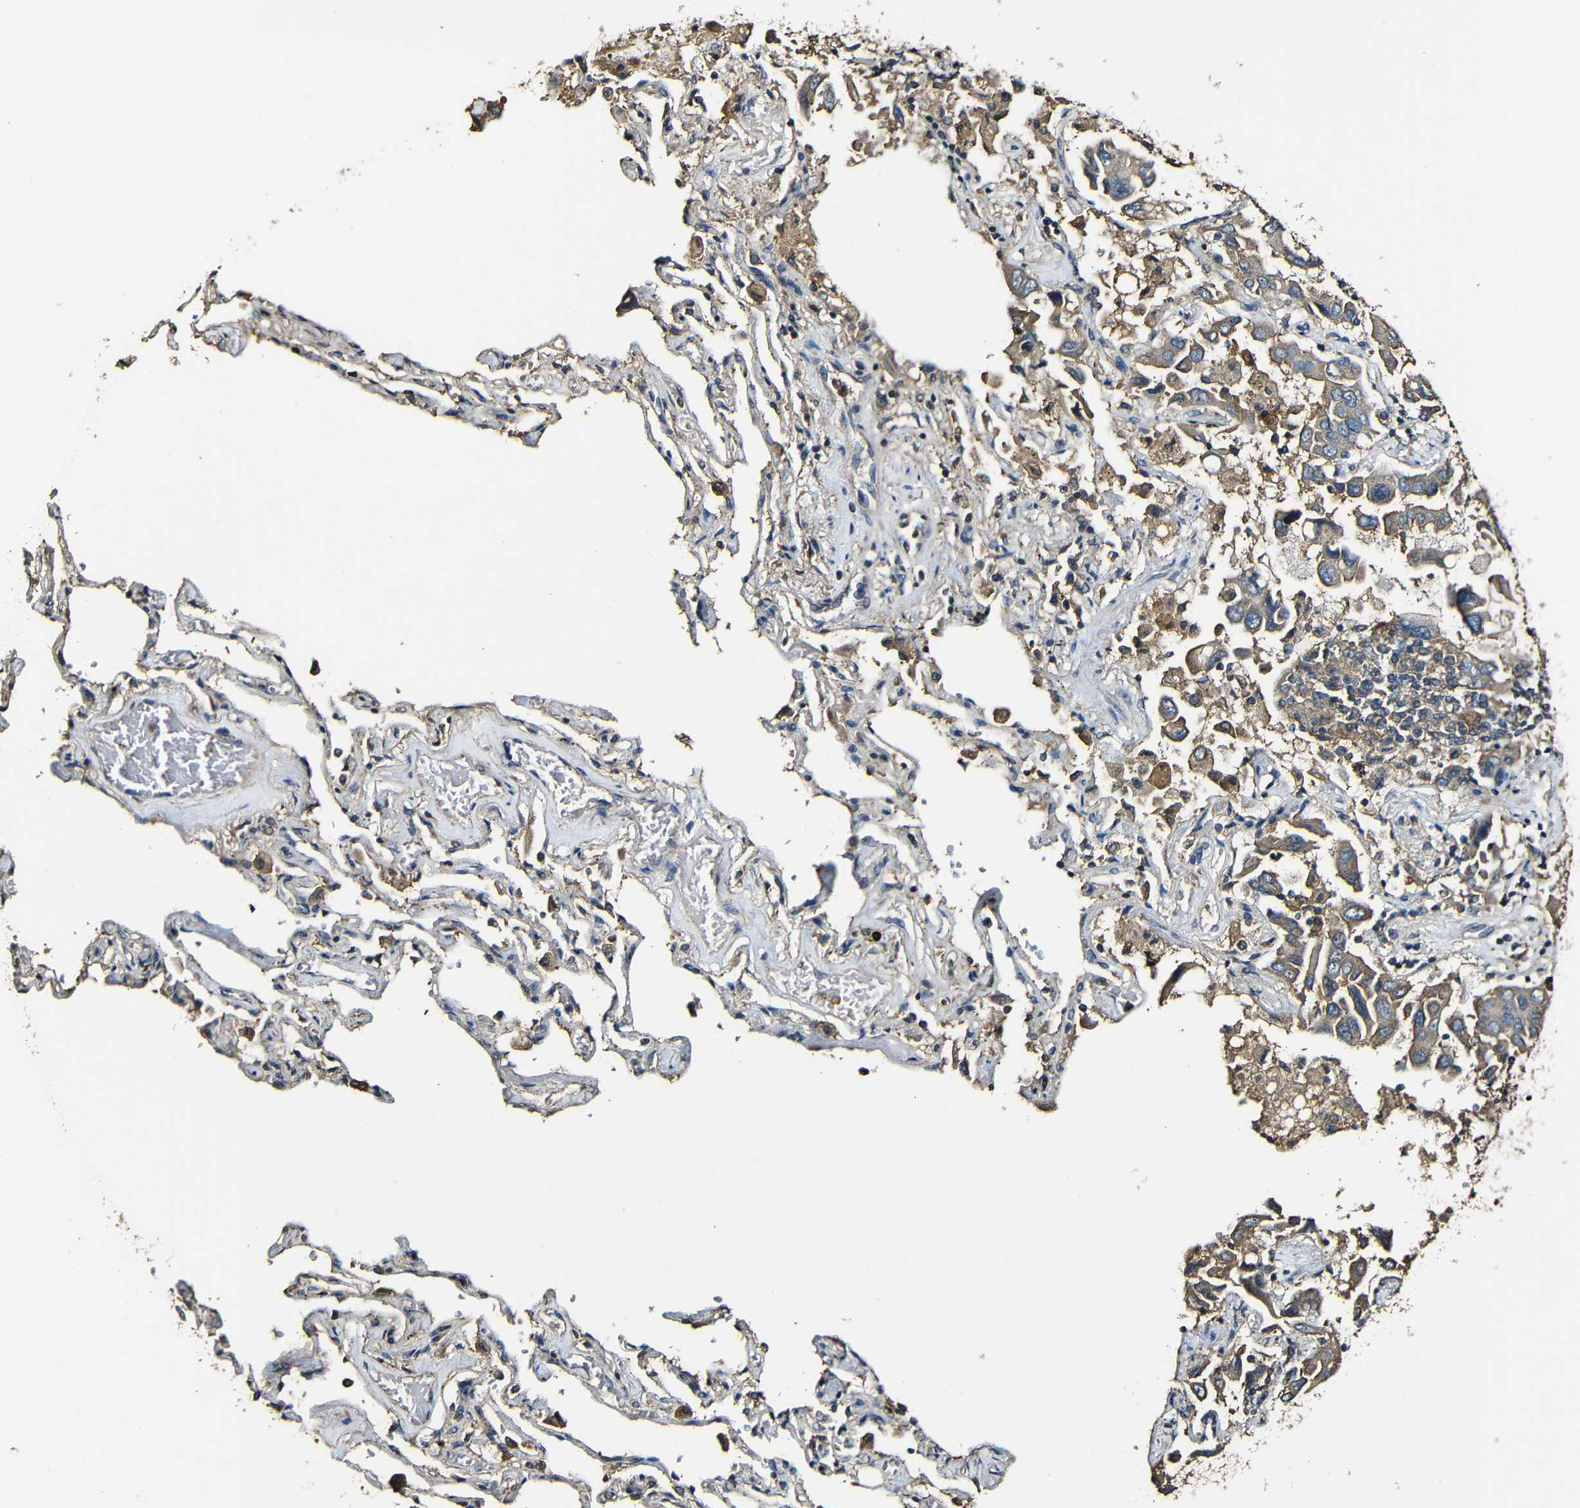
{"staining": {"intensity": "moderate", "quantity": ">75%", "location": "cytoplasmic/membranous"}, "tissue": "lung cancer", "cell_type": "Tumor cells", "image_type": "cancer", "snomed": [{"axis": "morphology", "description": "Adenocarcinoma, NOS"}, {"axis": "topography", "description": "Lung"}], "caption": "Moderate cytoplasmic/membranous positivity is present in about >75% of tumor cells in lung cancer.", "gene": "CASP8", "patient": {"sex": "male", "age": 64}}